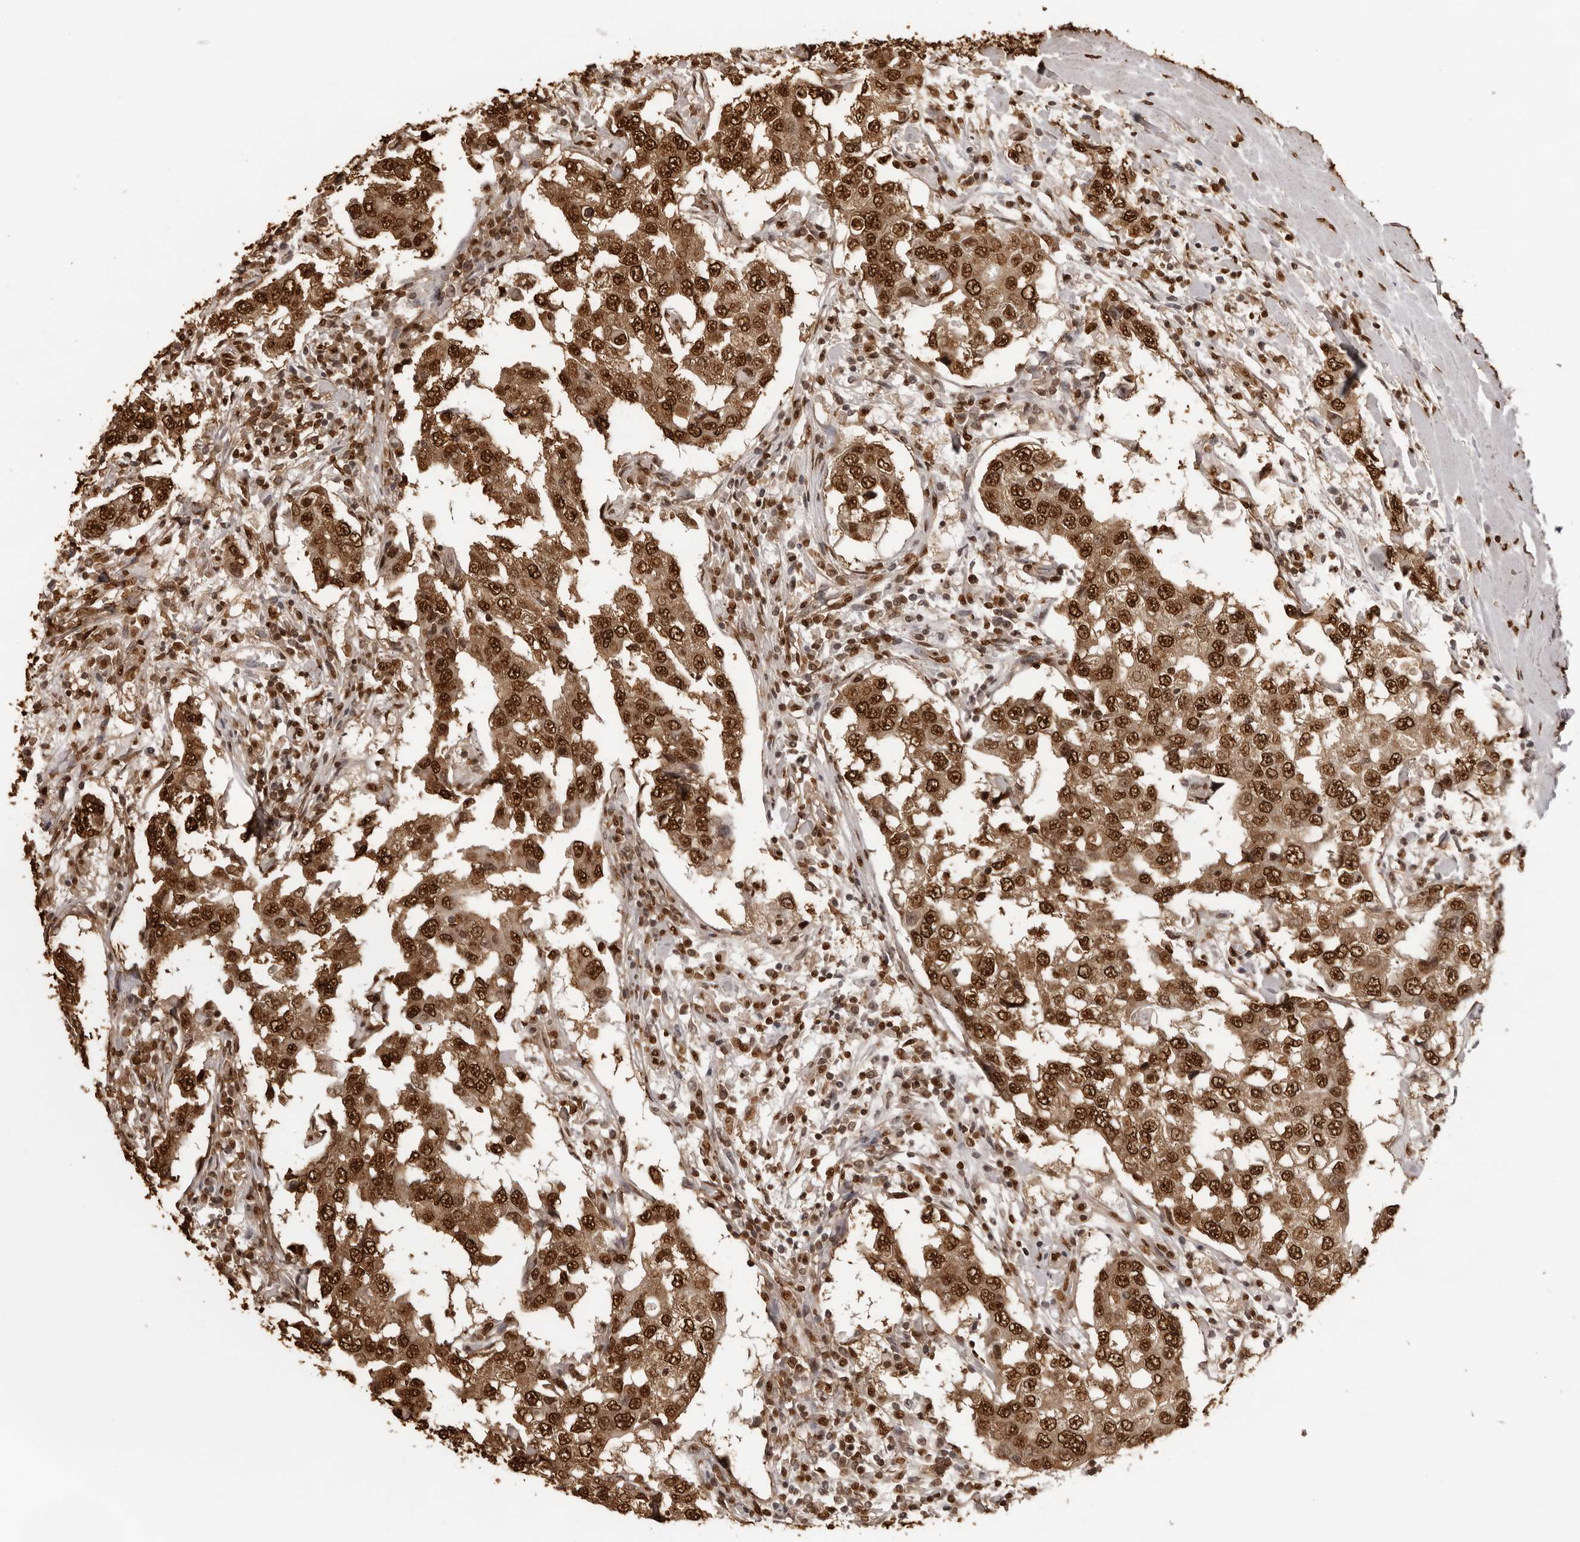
{"staining": {"intensity": "strong", "quantity": ">75%", "location": "cytoplasmic/membranous,nuclear"}, "tissue": "breast cancer", "cell_type": "Tumor cells", "image_type": "cancer", "snomed": [{"axis": "morphology", "description": "Duct carcinoma"}, {"axis": "topography", "description": "Breast"}], "caption": "A micrograph showing strong cytoplasmic/membranous and nuclear staining in about >75% of tumor cells in breast cancer (intraductal carcinoma), as visualized by brown immunohistochemical staining.", "gene": "ZFP91", "patient": {"sex": "female", "age": 27}}